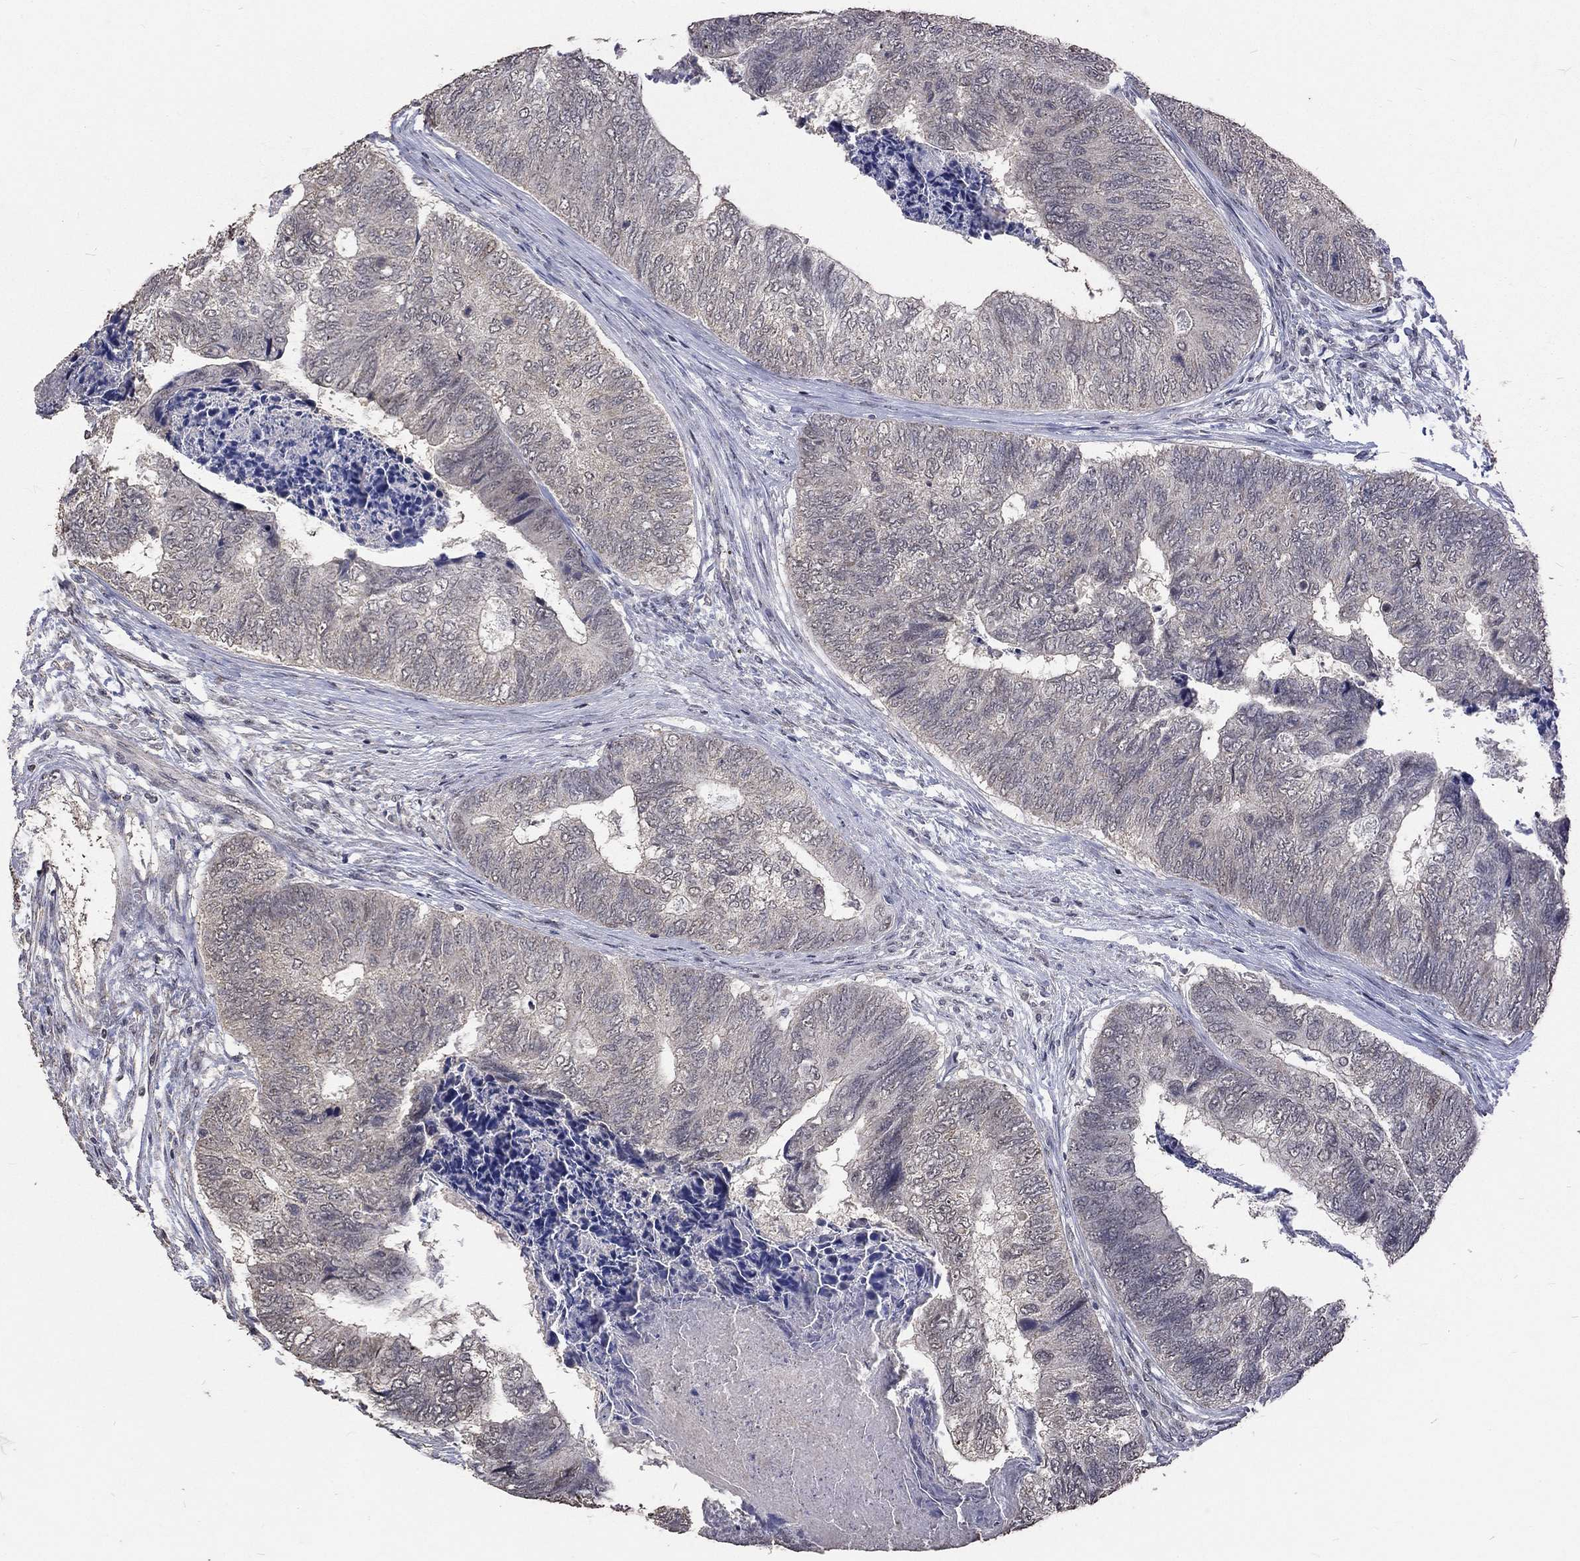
{"staining": {"intensity": "negative", "quantity": "none", "location": "none"}, "tissue": "colorectal cancer", "cell_type": "Tumor cells", "image_type": "cancer", "snomed": [{"axis": "morphology", "description": "Adenocarcinoma, NOS"}, {"axis": "topography", "description": "Colon"}], "caption": "DAB (3,3'-diaminobenzidine) immunohistochemical staining of colorectal cancer displays no significant staining in tumor cells.", "gene": "SPATA33", "patient": {"sex": "female", "age": 67}}